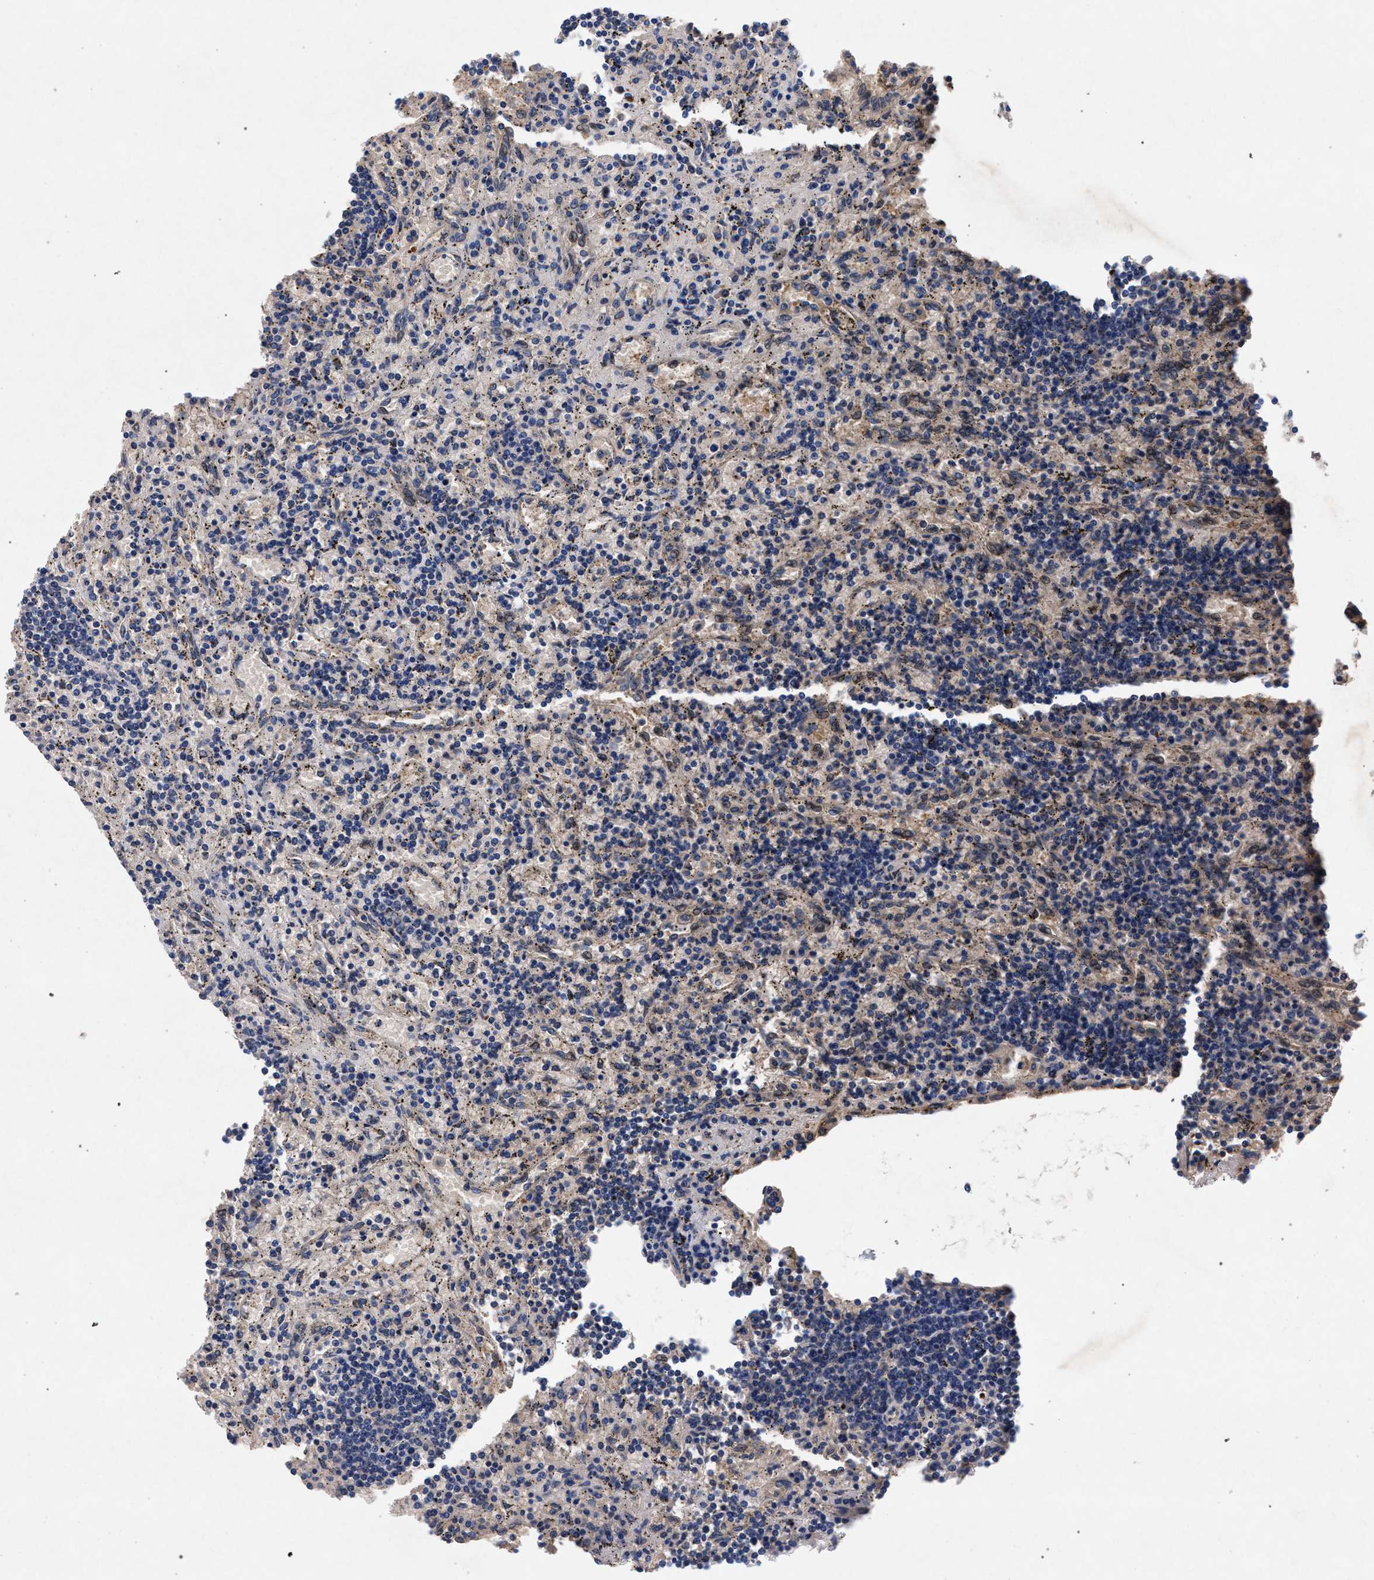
{"staining": {"intensity": "negative", "quantity": "none", "location": "none"}, "tissue": "lymphoma", "cell_type": "Tumor cells", "image_type": "cancer", "snomed": [{"axis": "morphology", "description": "Malignant lymphoma, non-Hodgkin's type, Low grade"}, {"axis": "topography", "description": "Spleen"}], "caption": "Immunohistochemistry image of lymphoma stained for a protein (brown), which demonstrates no staining in tumor cells.", "gene": "NEK7", "patient": {"sex": "male", "age": 76}}